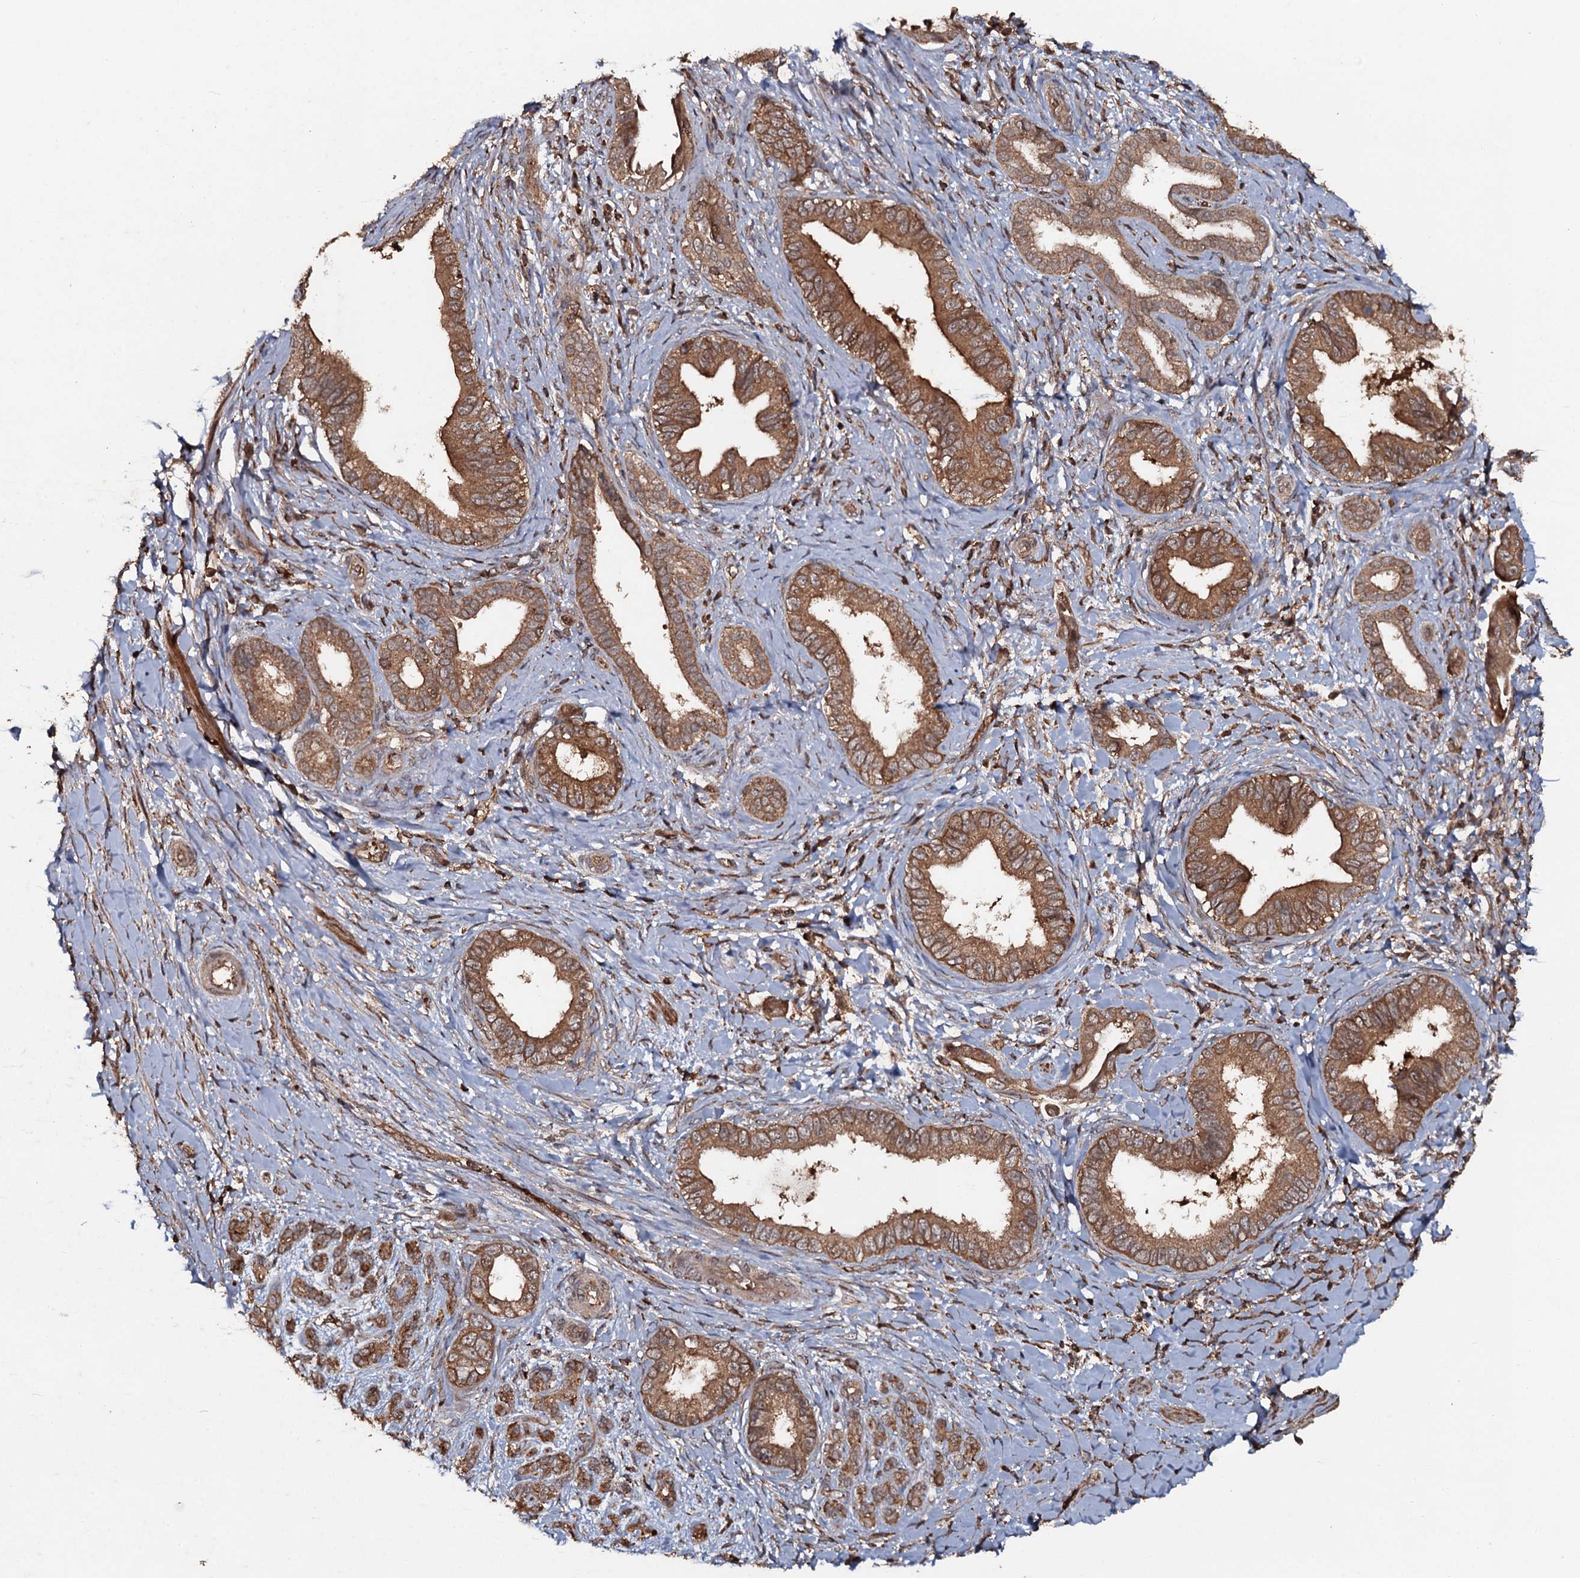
{"staining": {"intensity": "moderate", "quantity": ">75%", "location": "cytoplasmic/membranous"}, "tissue": "pancreatic cancer", "cell_type": "Tumor cells", "image_type": "cancer", "snomed": [{"axis": "morphology", "description": "Adenocarcinoma, NOS"}, {"axis": "topography", "description": "Pancreas"}], "caption": "Tumor cells show medium levels of moderate cytoplasmic/membranous expression in approximately >75% of cells in human pancreatic cancer. The protein is shown in brown color, while the nuclei are stained blue.", "gene": "ADGRG3", "patient": {"sex": "female", "age": 55}}